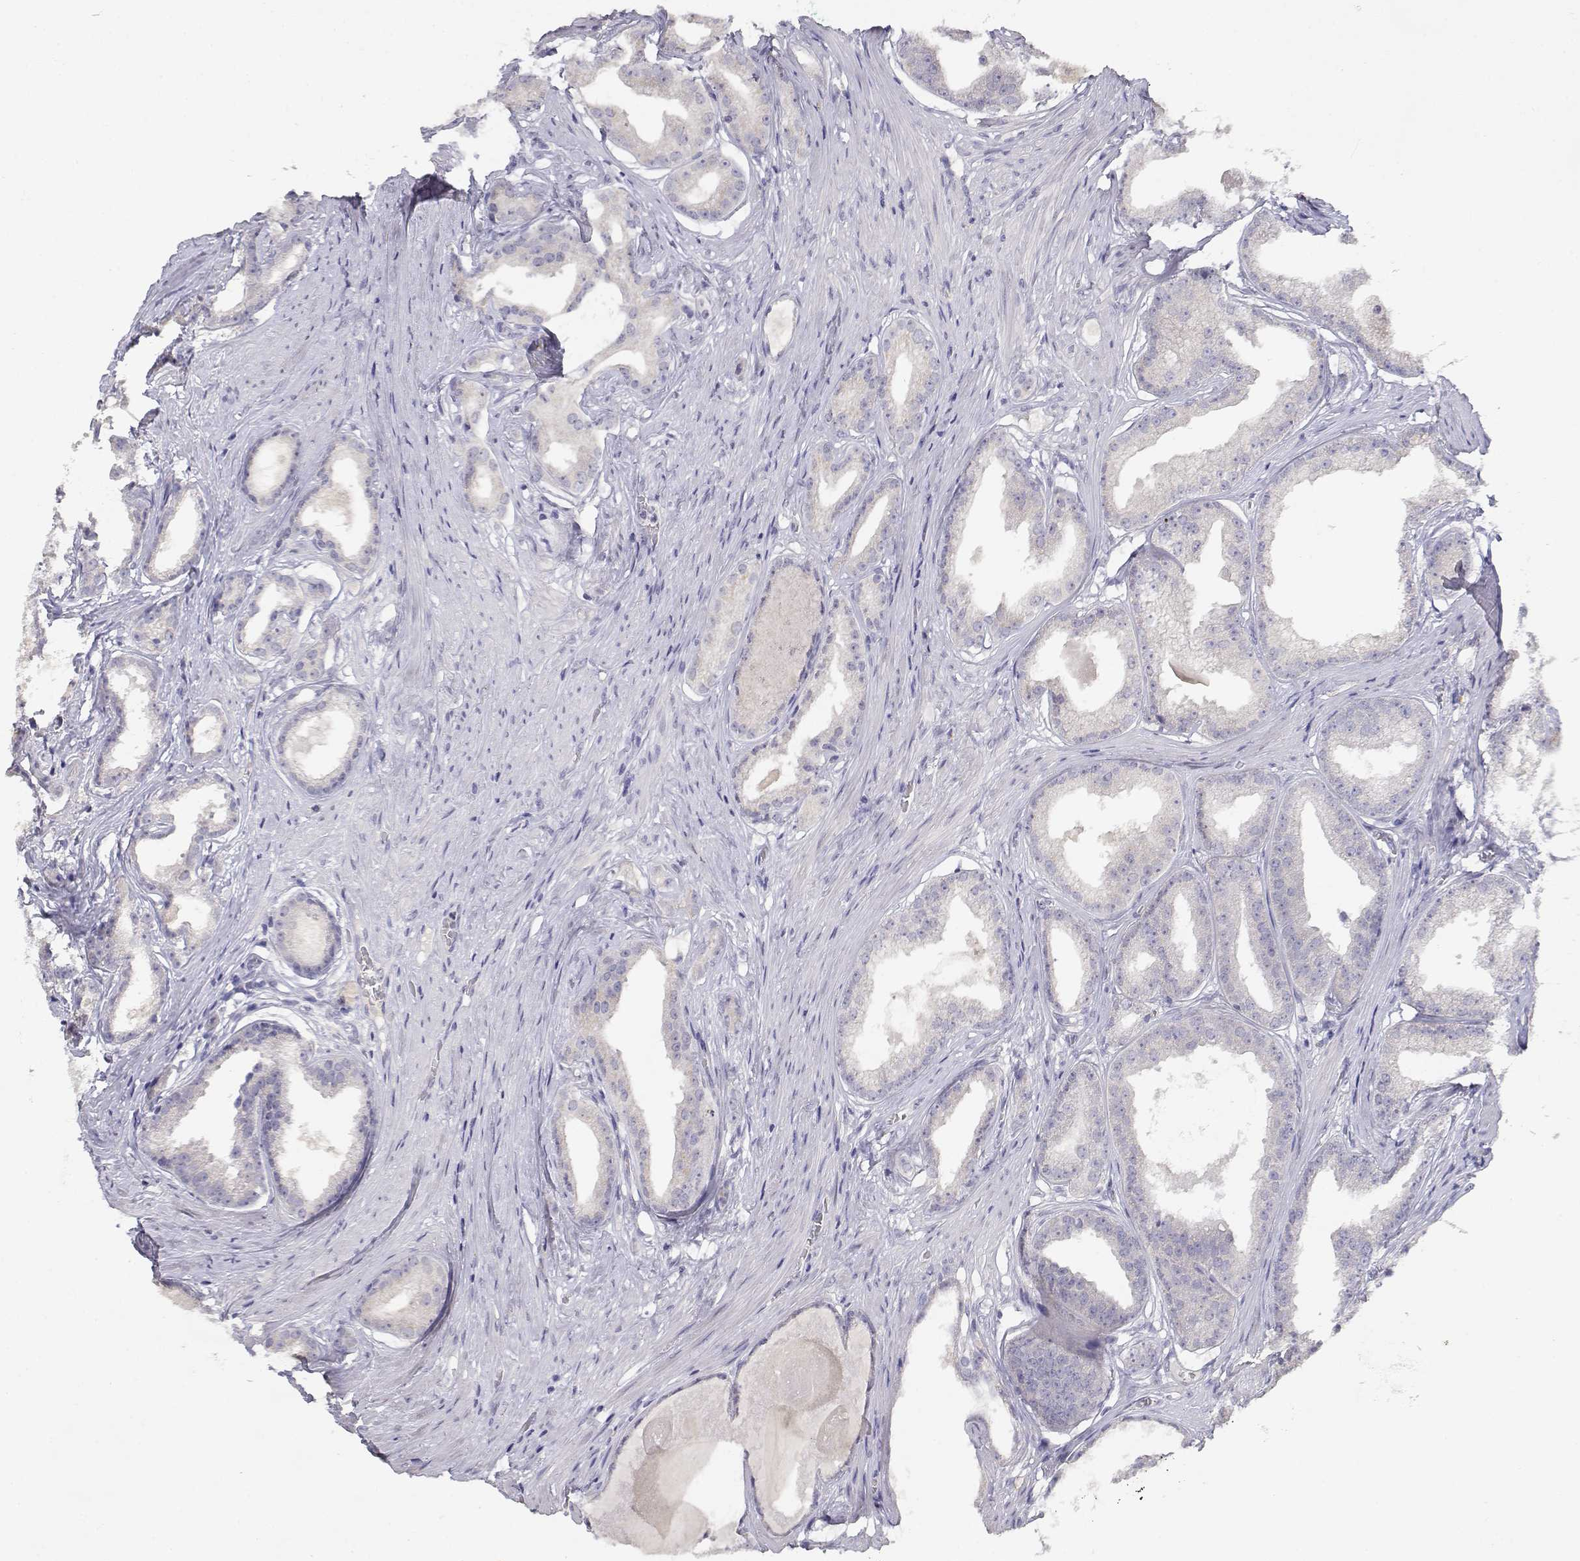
{"staining": {"intensity": "negative", "quantity": "none", "location": "none"}, "tissue": "prostate cancer", "cell_type": "Tumor cells", "image_type": "cancer", "snomed": [{"axis": "morphology", "description": "Adenocarcinoma, Low grade"}, {"axis": "topography", "description": "Prostate"}], "caption": "Immunohistochemistry photomicrograph of human prostate cancer stained for a protein (brown), which displays no staining in tumor cells.", "gene": "ADA", "patient": {"sex": "male", "age": 65}}